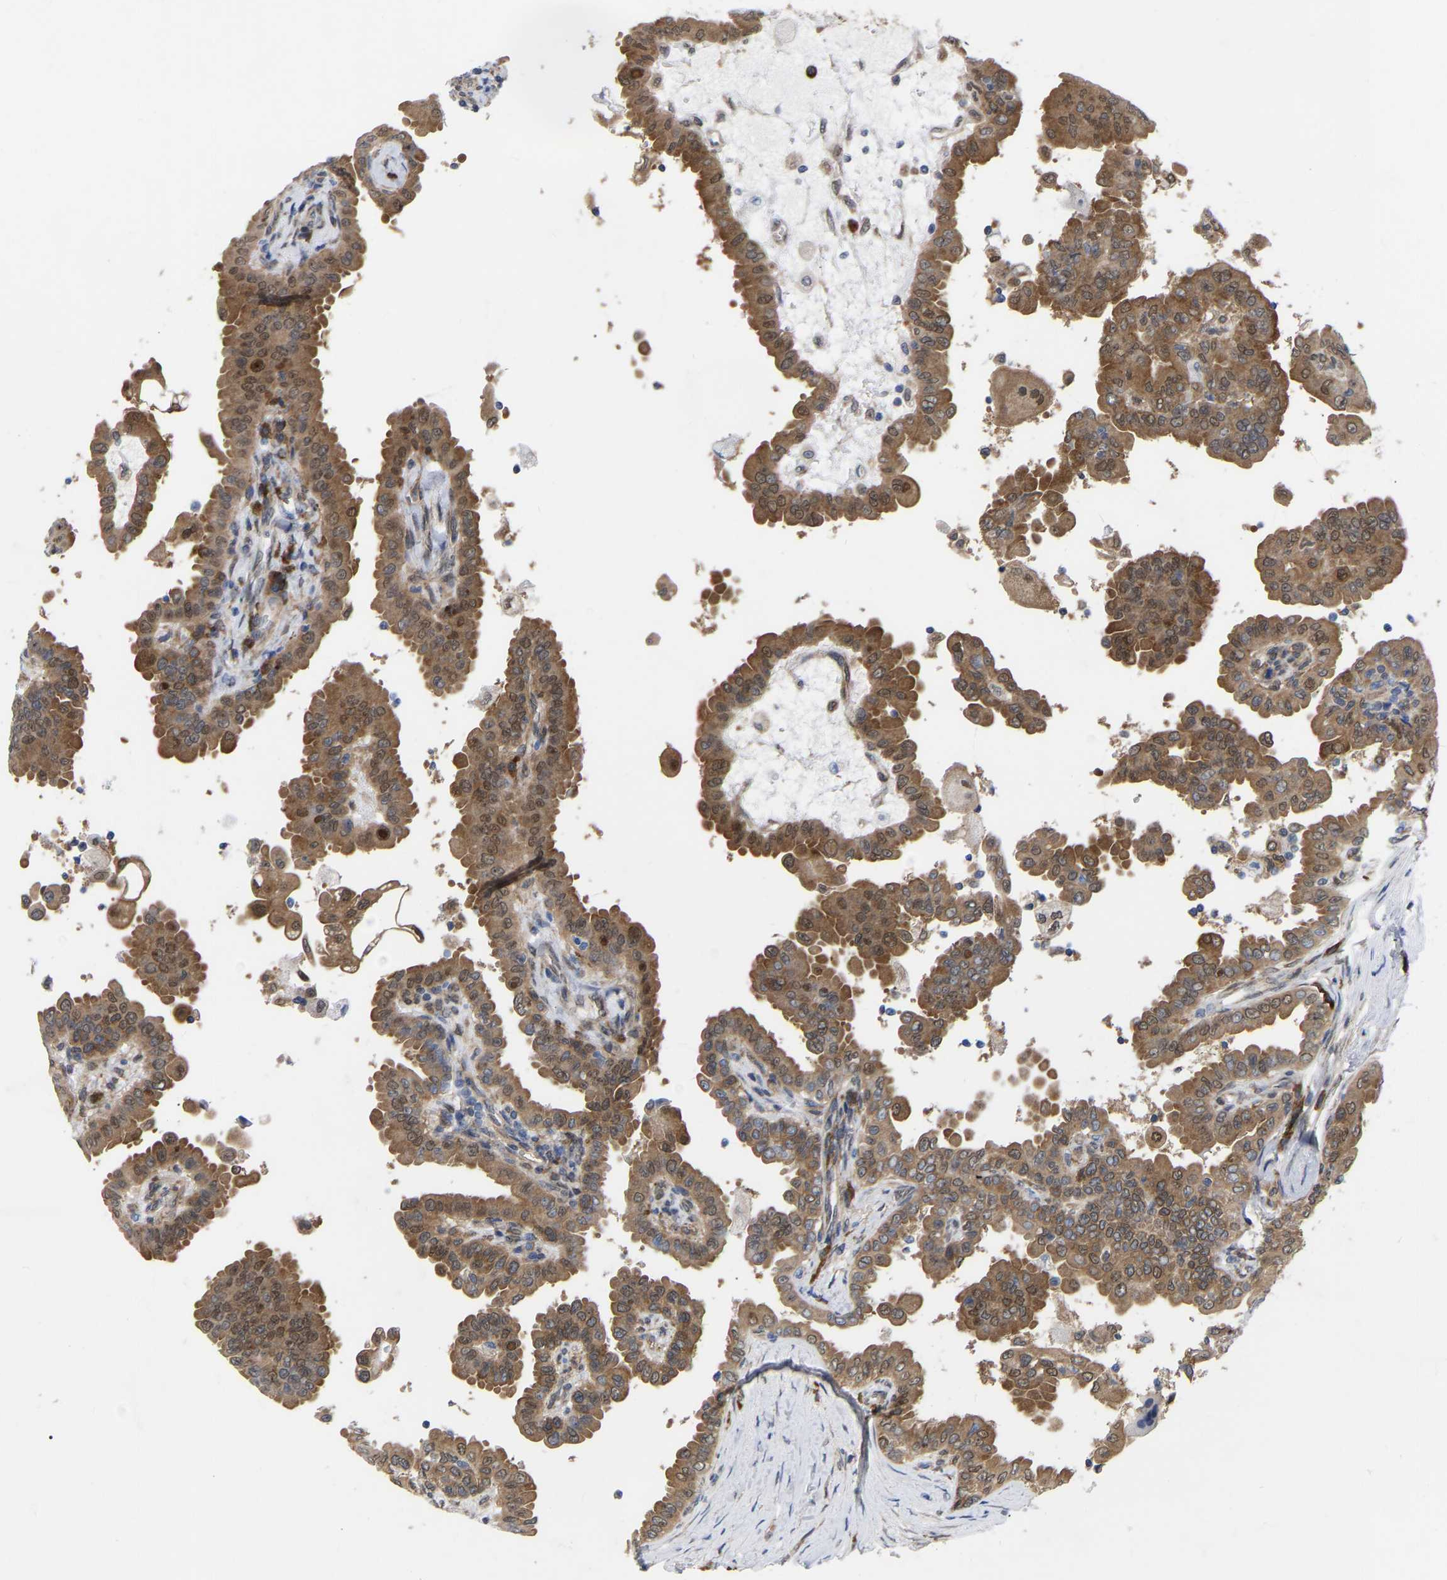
{"staining": {"intensity": "moderate", "quantity": ">75%", "location": "cytoplasmic/membranous,nuclear"}, "tissue": "thyroid cancer", "cell_type": "Tumor cells", "image_type": "cancer", "snomed": [{"axis": "morphology", "description": "Papillary adenocarcinoma, NOS"}, {"axis": "topography", "description": "Thyroid gland"}], "caption": "Human thyroid cancer stained with a protein marker exhibits moderate staining in tumor cells.", "gene": "UBE4B", "patient": {"sex": "male", "age": 33}}